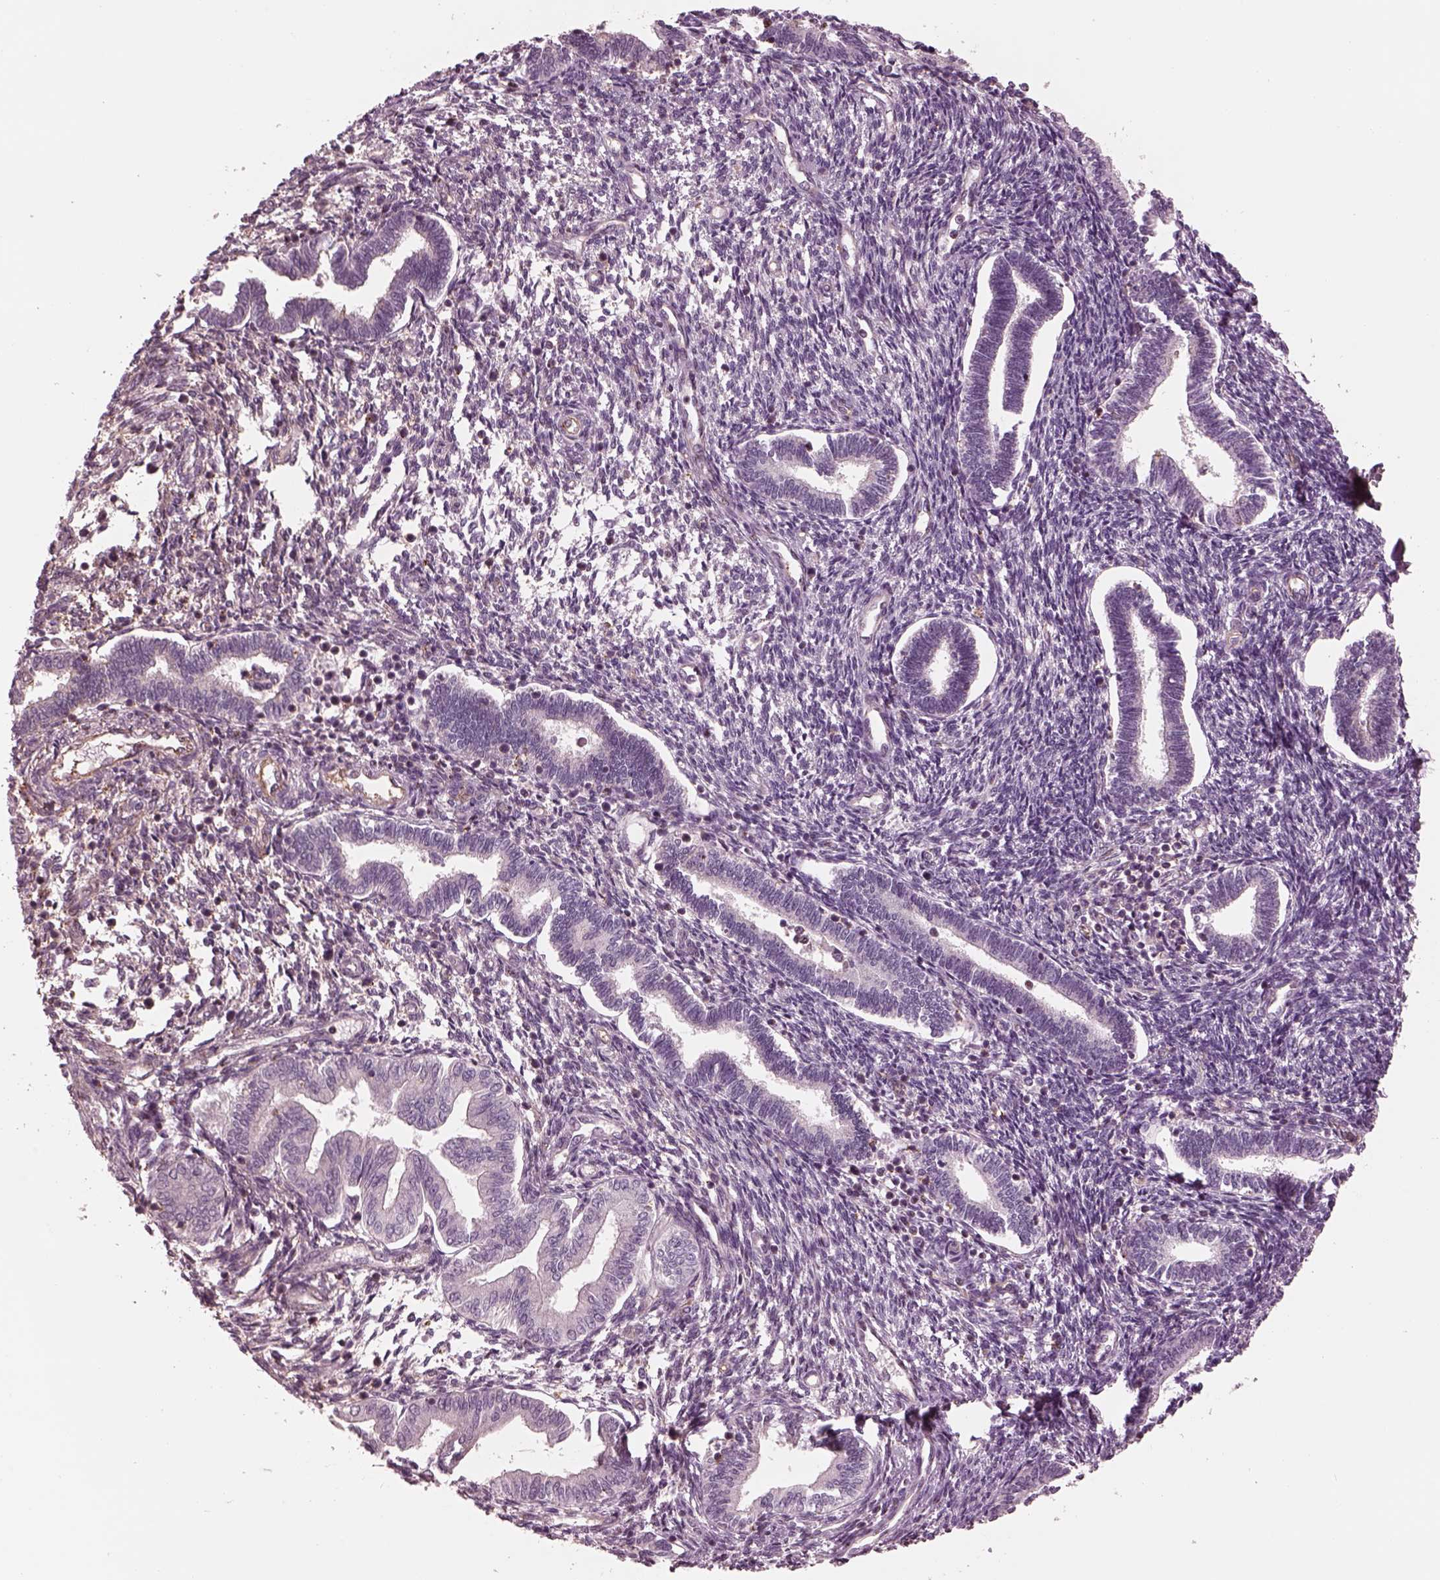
{"staining": {"intensity": "negative", "quantity": "none", "location": "none"}, "tissue": "endometrium", "cell_type": "Cells in endometrial stroma", "image_type": "normal", "snomed": [{"axis": "morphology", "description": "Normal tissue, NOS"}, {"axis": "topography", "description": "Endometrium"}], "caption": "Immunohistochemical staining of benign human endometrium demonstrates no significant positivity in cells in endometrial stroma. Nuclei are stained in blue.", "gene": "STK33", "patient": {"sex": "female", "age": 42}}